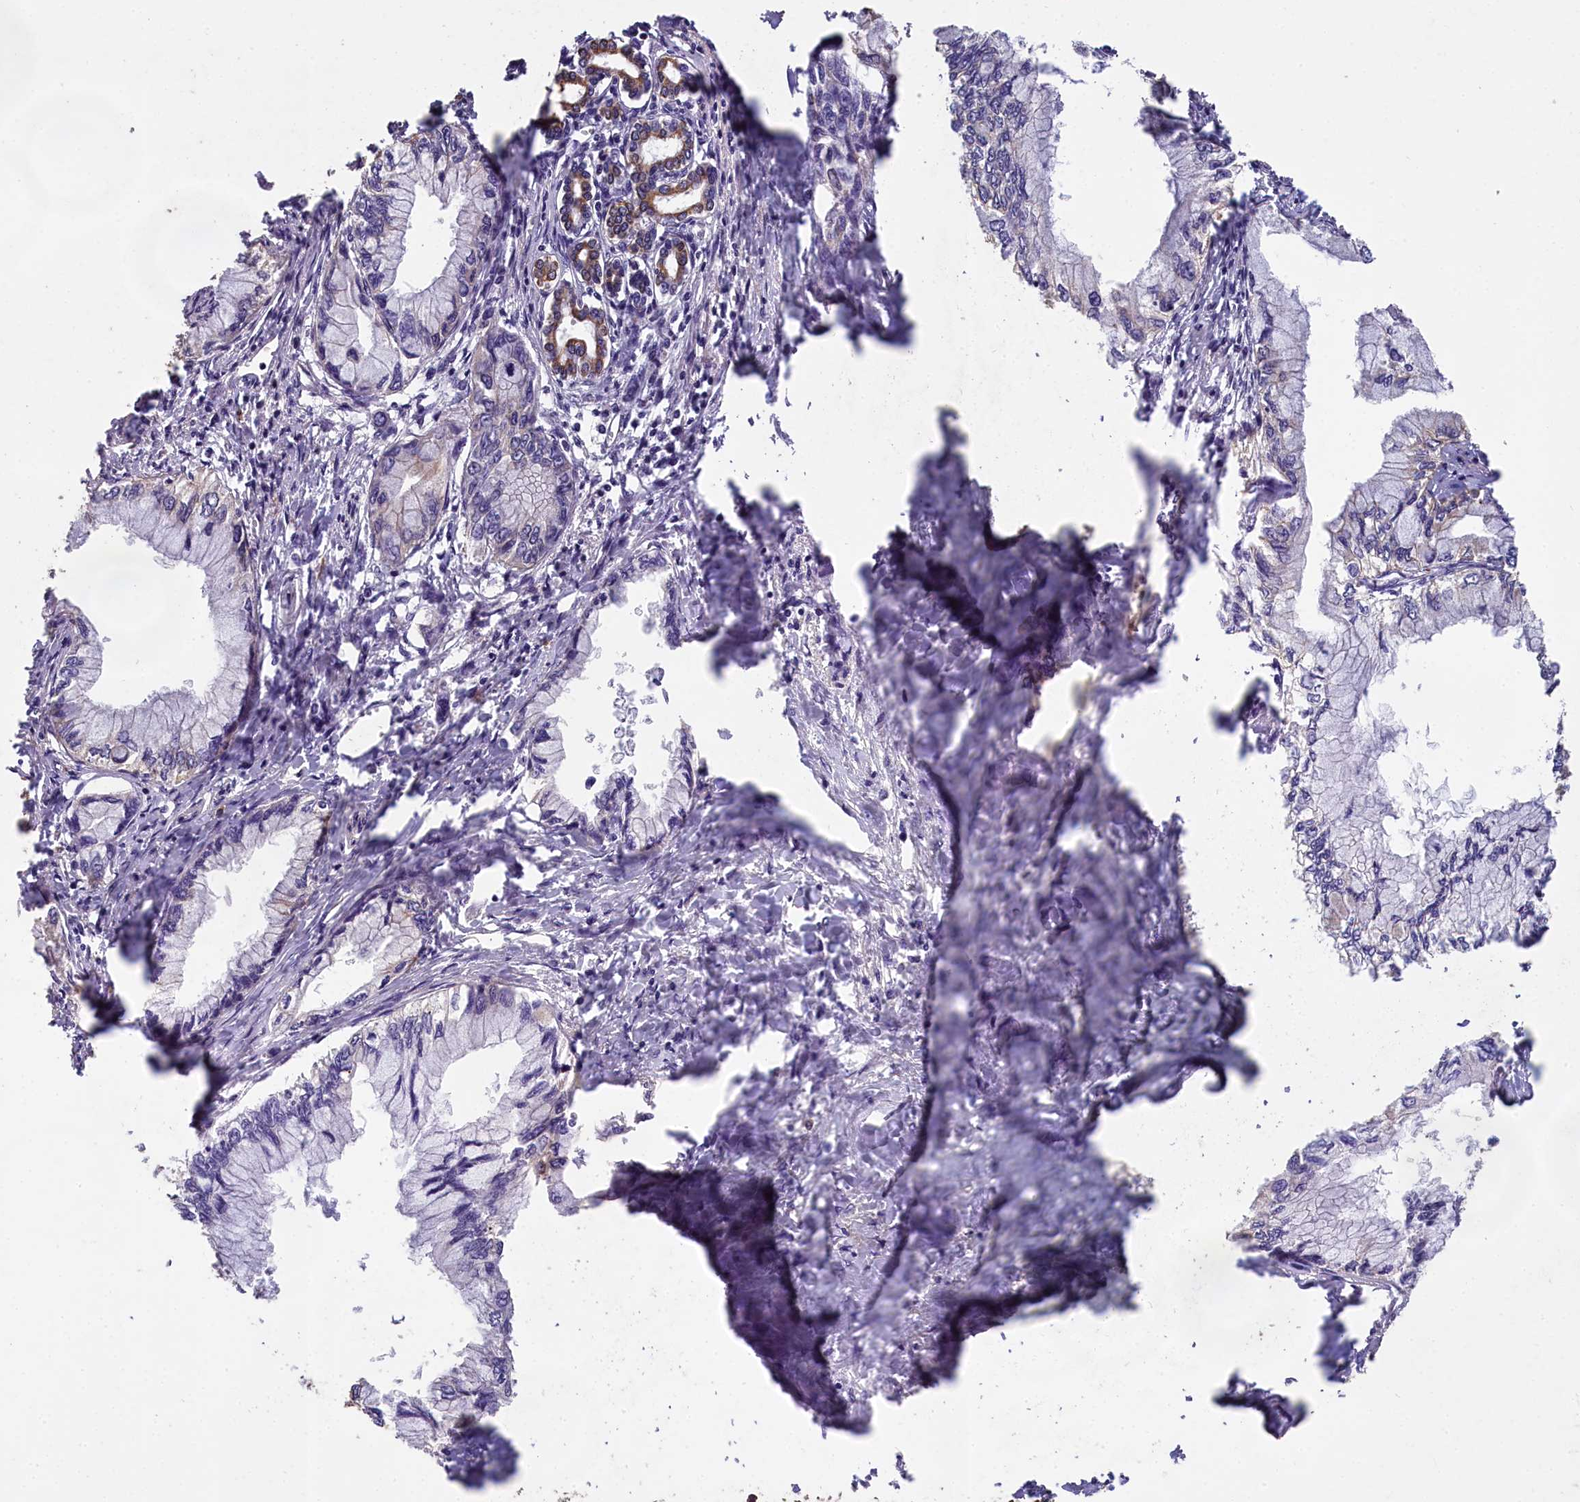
{"staining": {"intensity": "negative", "quantity": "none", "location": "none"}, "tissue": "pancreatic cancer", "cell_type": "Tumor cells", "image_type": "cancer", "snomed": [{"axis": "morphology", "description": "Adenocarcinoma, NOS"}, {"axis": "topography", "description": "Pancreas"}], "caption": "Micrograph shows no protein staining in tumor cells of pancreatic adenocarcinoma tissue. The staining was performed using DAB (3,3'-diaminobenzidine) to visualize the protein expression in brown, while the nuclei were stained in blue with hematoxylin (Magnification: 20x).", "gene": "CHD9", "patient": {"sex": "male", "age": 48}}